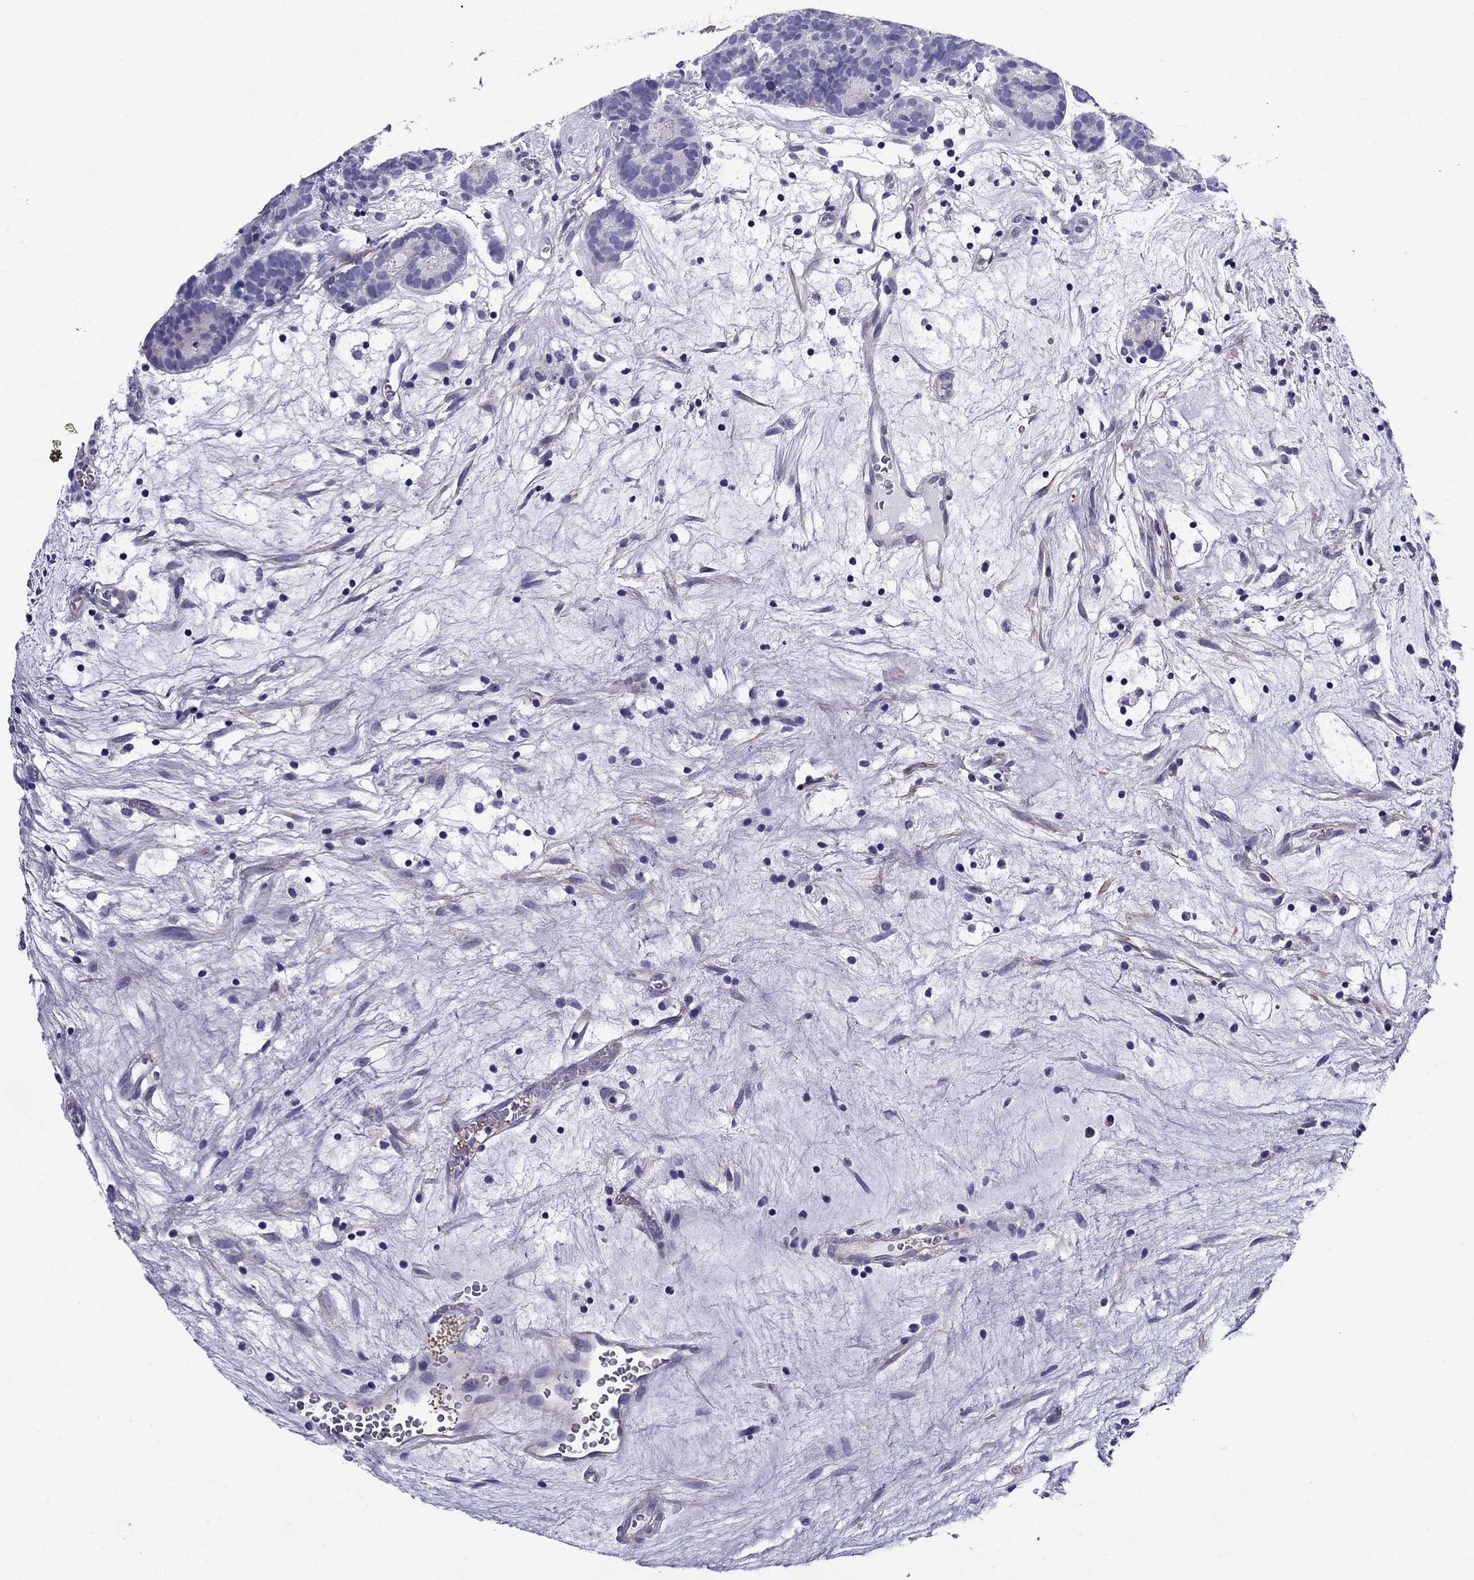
{"staining": {"intensity": "negative", "quantity": "none", "location": "none"}, "tissue": "head and neck cancer", "cell_type": "Tumor cells", "image_type": "cancer", "snomed": [{"axis": "morphology", "description": "Adenocarcinoma, NOS"}, {"axis": "topography", "description": "Head-Neck"}], "caption": "Head and neck cancer stained for a protein using immunohistochemistry (IHC) exhibits no expression tumor cells.", "gene": "GPR50", "patient": {"sex": "female", "age": 81}}